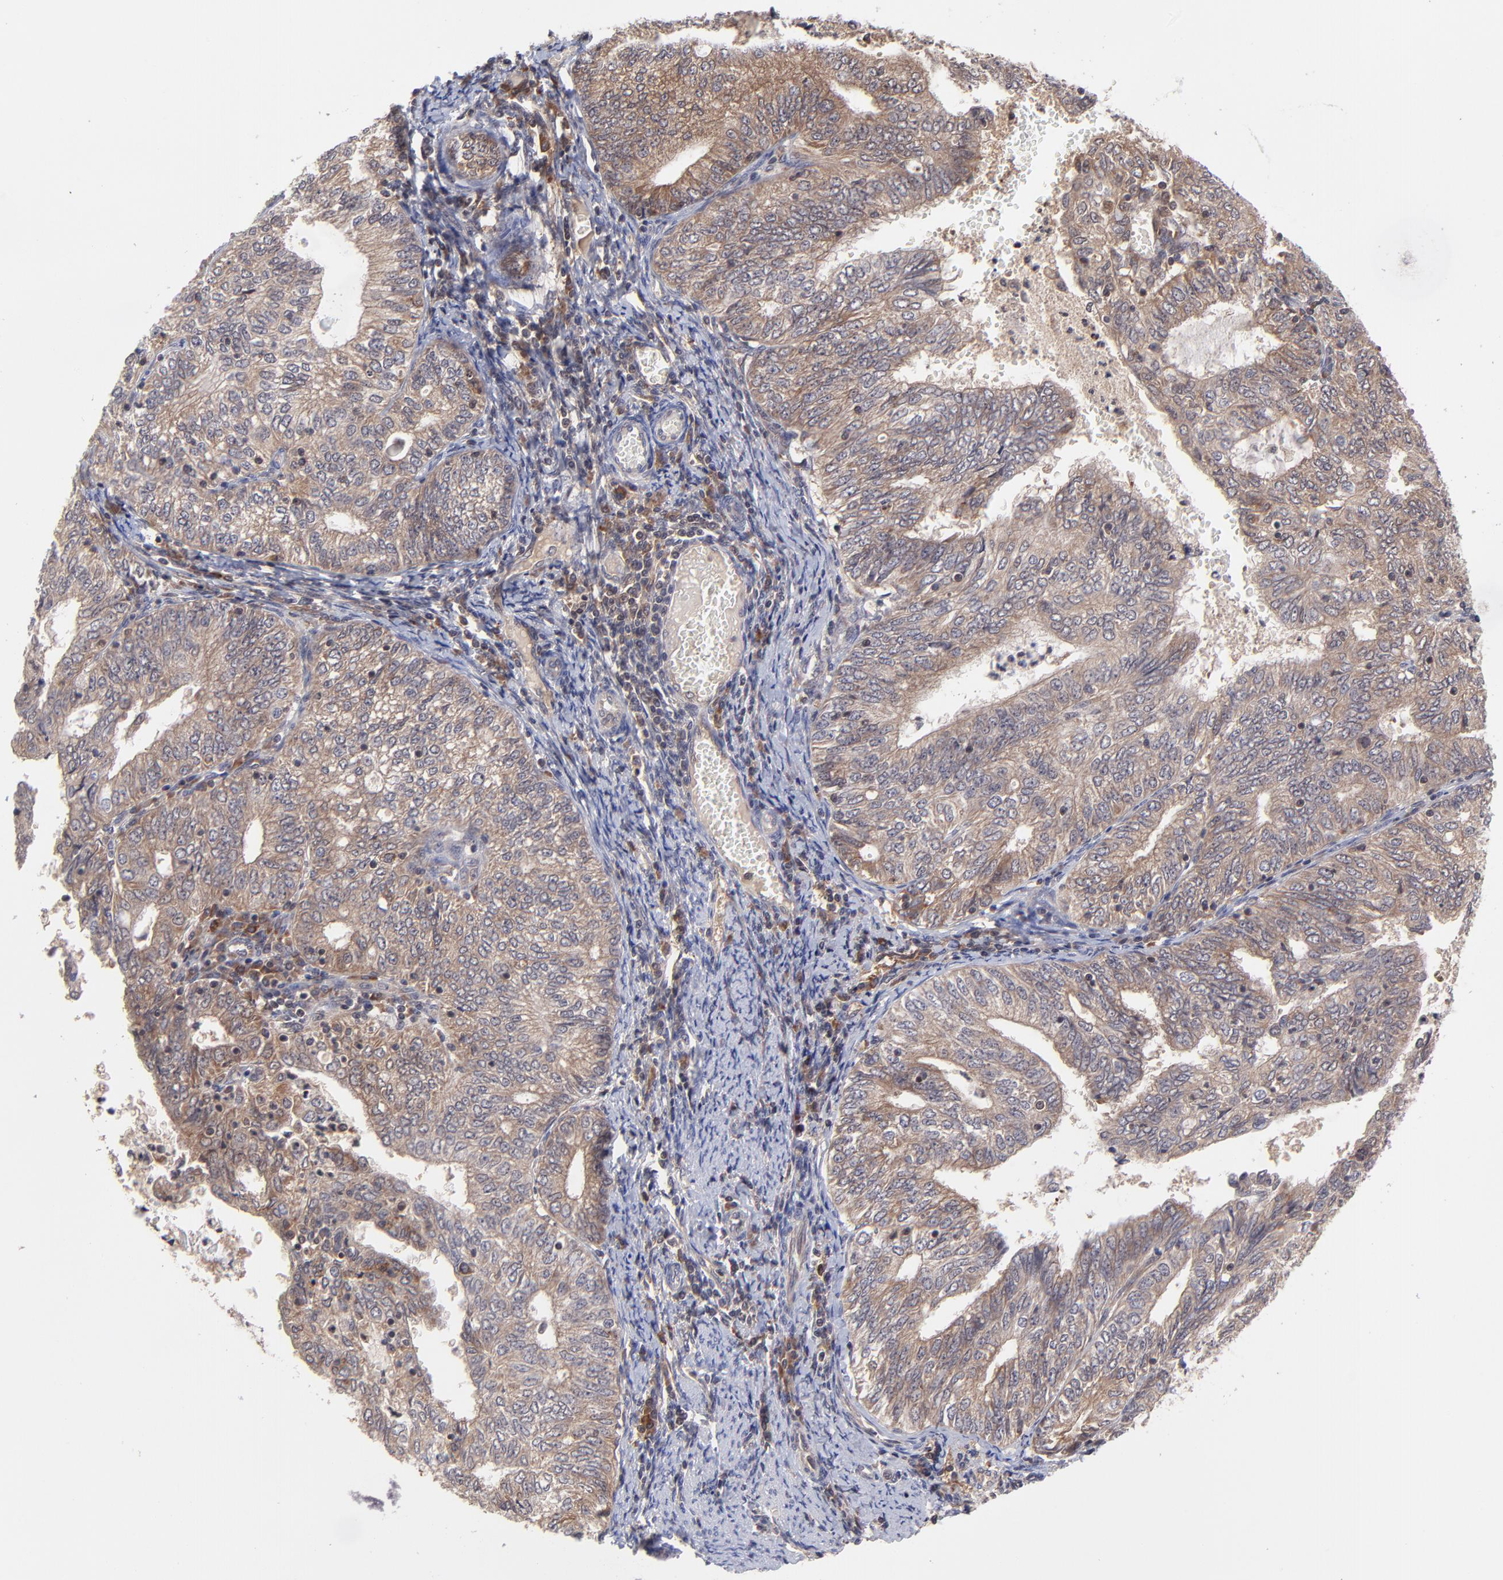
{"staining": {"intensity": "moderate", "quantity": "25%-75%", "location": "cytoplasmic/membranous"}, "tissue": "endometrial cancer", "cell_type": "Tumor cells", "image_type": "cancer", "snomed": [{"axis": "morphology", "description": "Adenocarcinoma, NOS"}, {"axis": "topography", "description": "Endometrium"}], "caption": "The immunohistochemical stain highlights moderate cytoplasmic/membranous staining in tumor cells of endometrial cancer tissue. (DAB (3,3'-diaminobenzidine) IHC with brightfield microscopy, high magnification).", "gene": "UBE2L6", "patient": {"sex": "female", "age": 69}}